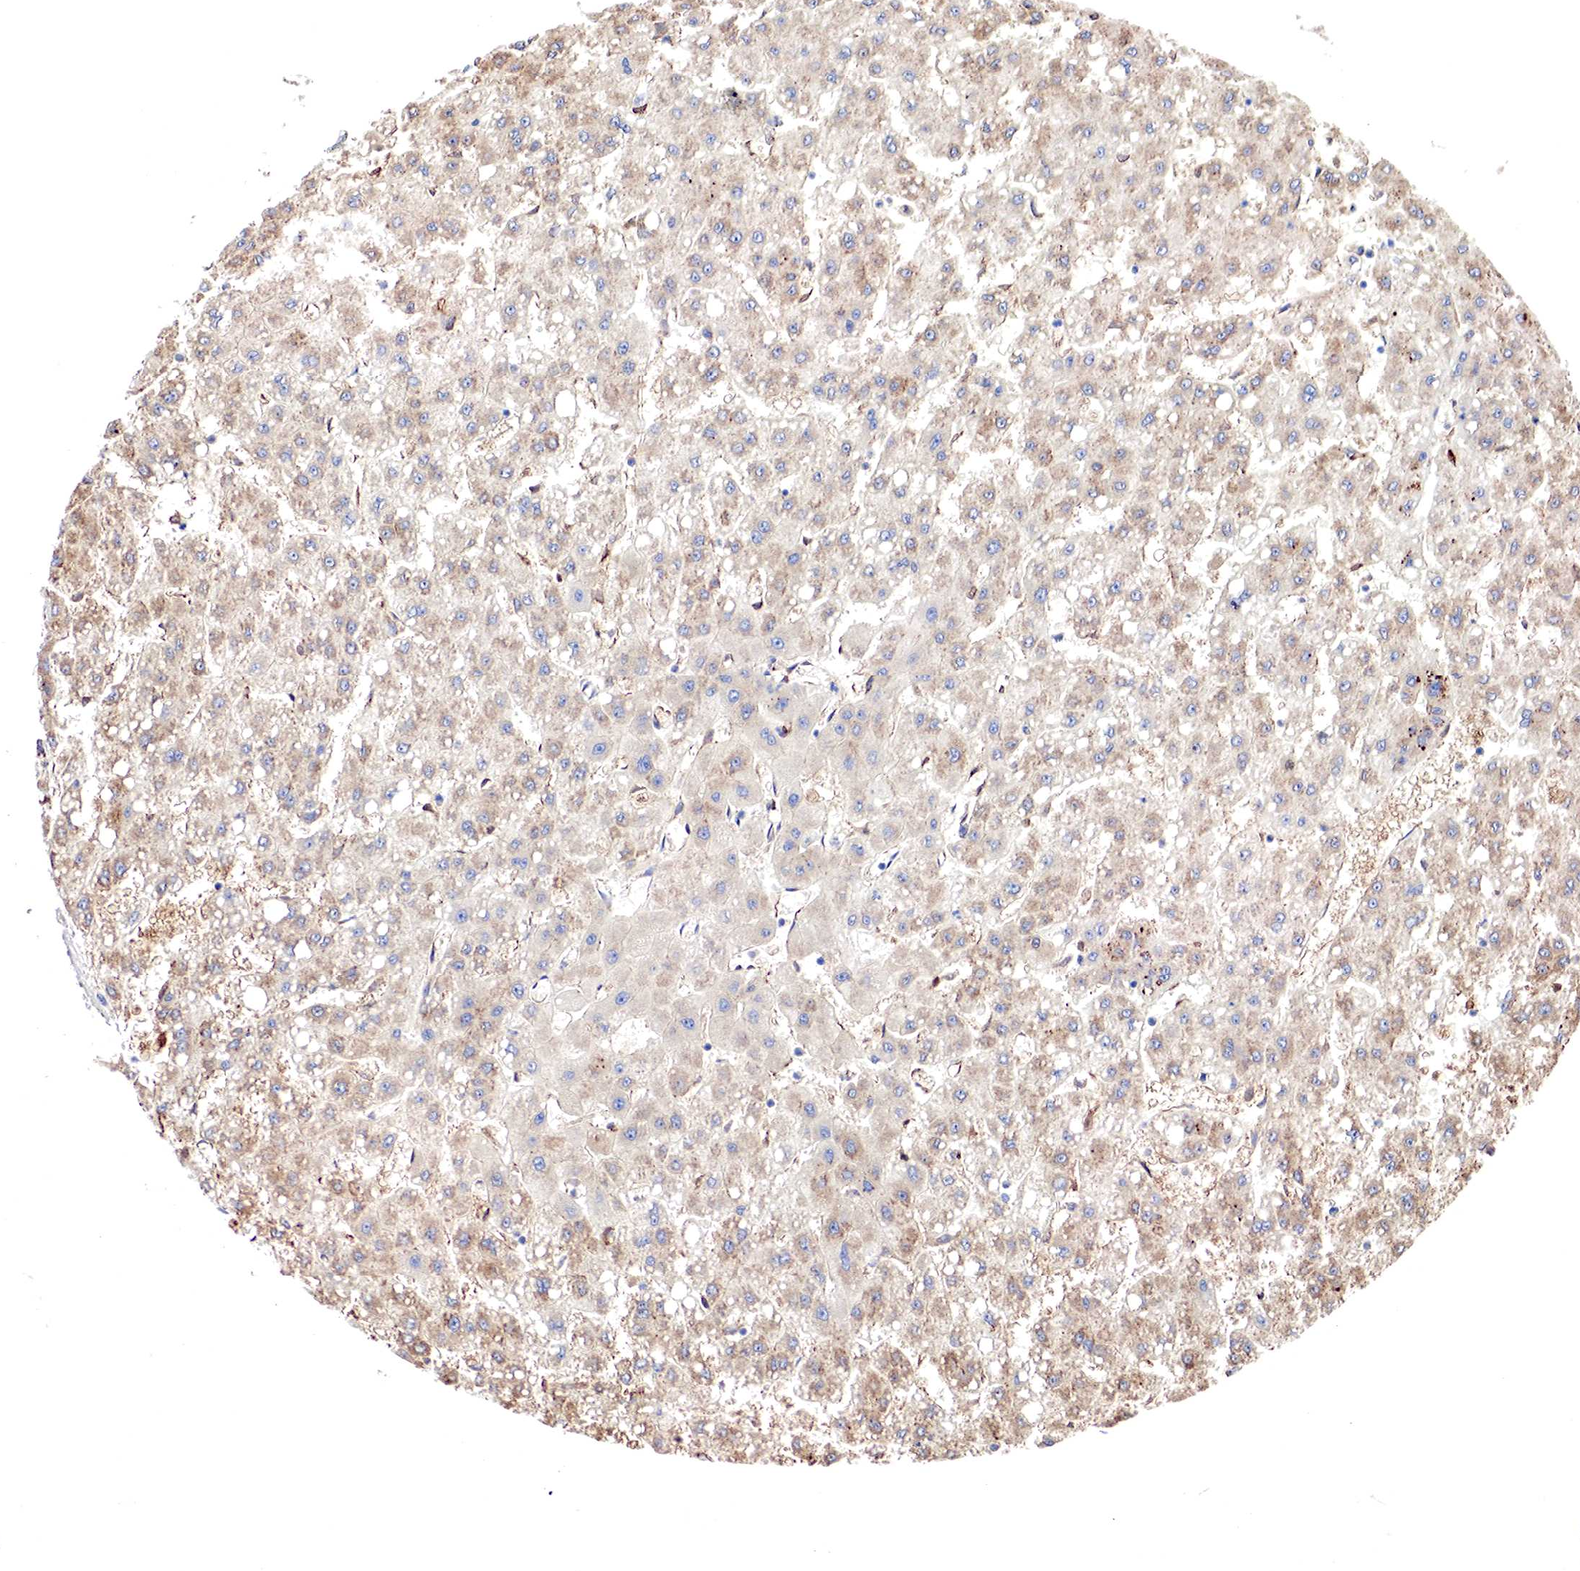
{"staining": {"intensity": "moderate", "quantity": "25%-75%", "location": "cytoplasmic/membranous"}, "tissue": "liver cancer", "cell_type": "Tumor cells", "image_type": "cancer", "snomed": [{"axis": "morphology", "description": "Carcinoma, Hepatocellular, NOS"}, {"axis": "topography", "description": "Liver"}], "caption": "Protein staining by immunohistochemistry demonstrates moderate cytoplasmic/membranous expression in about 25%-75% of tumor cells in liver cancer.", "gene": "RDX", "patient": {"sex": "female", "age": 52}}